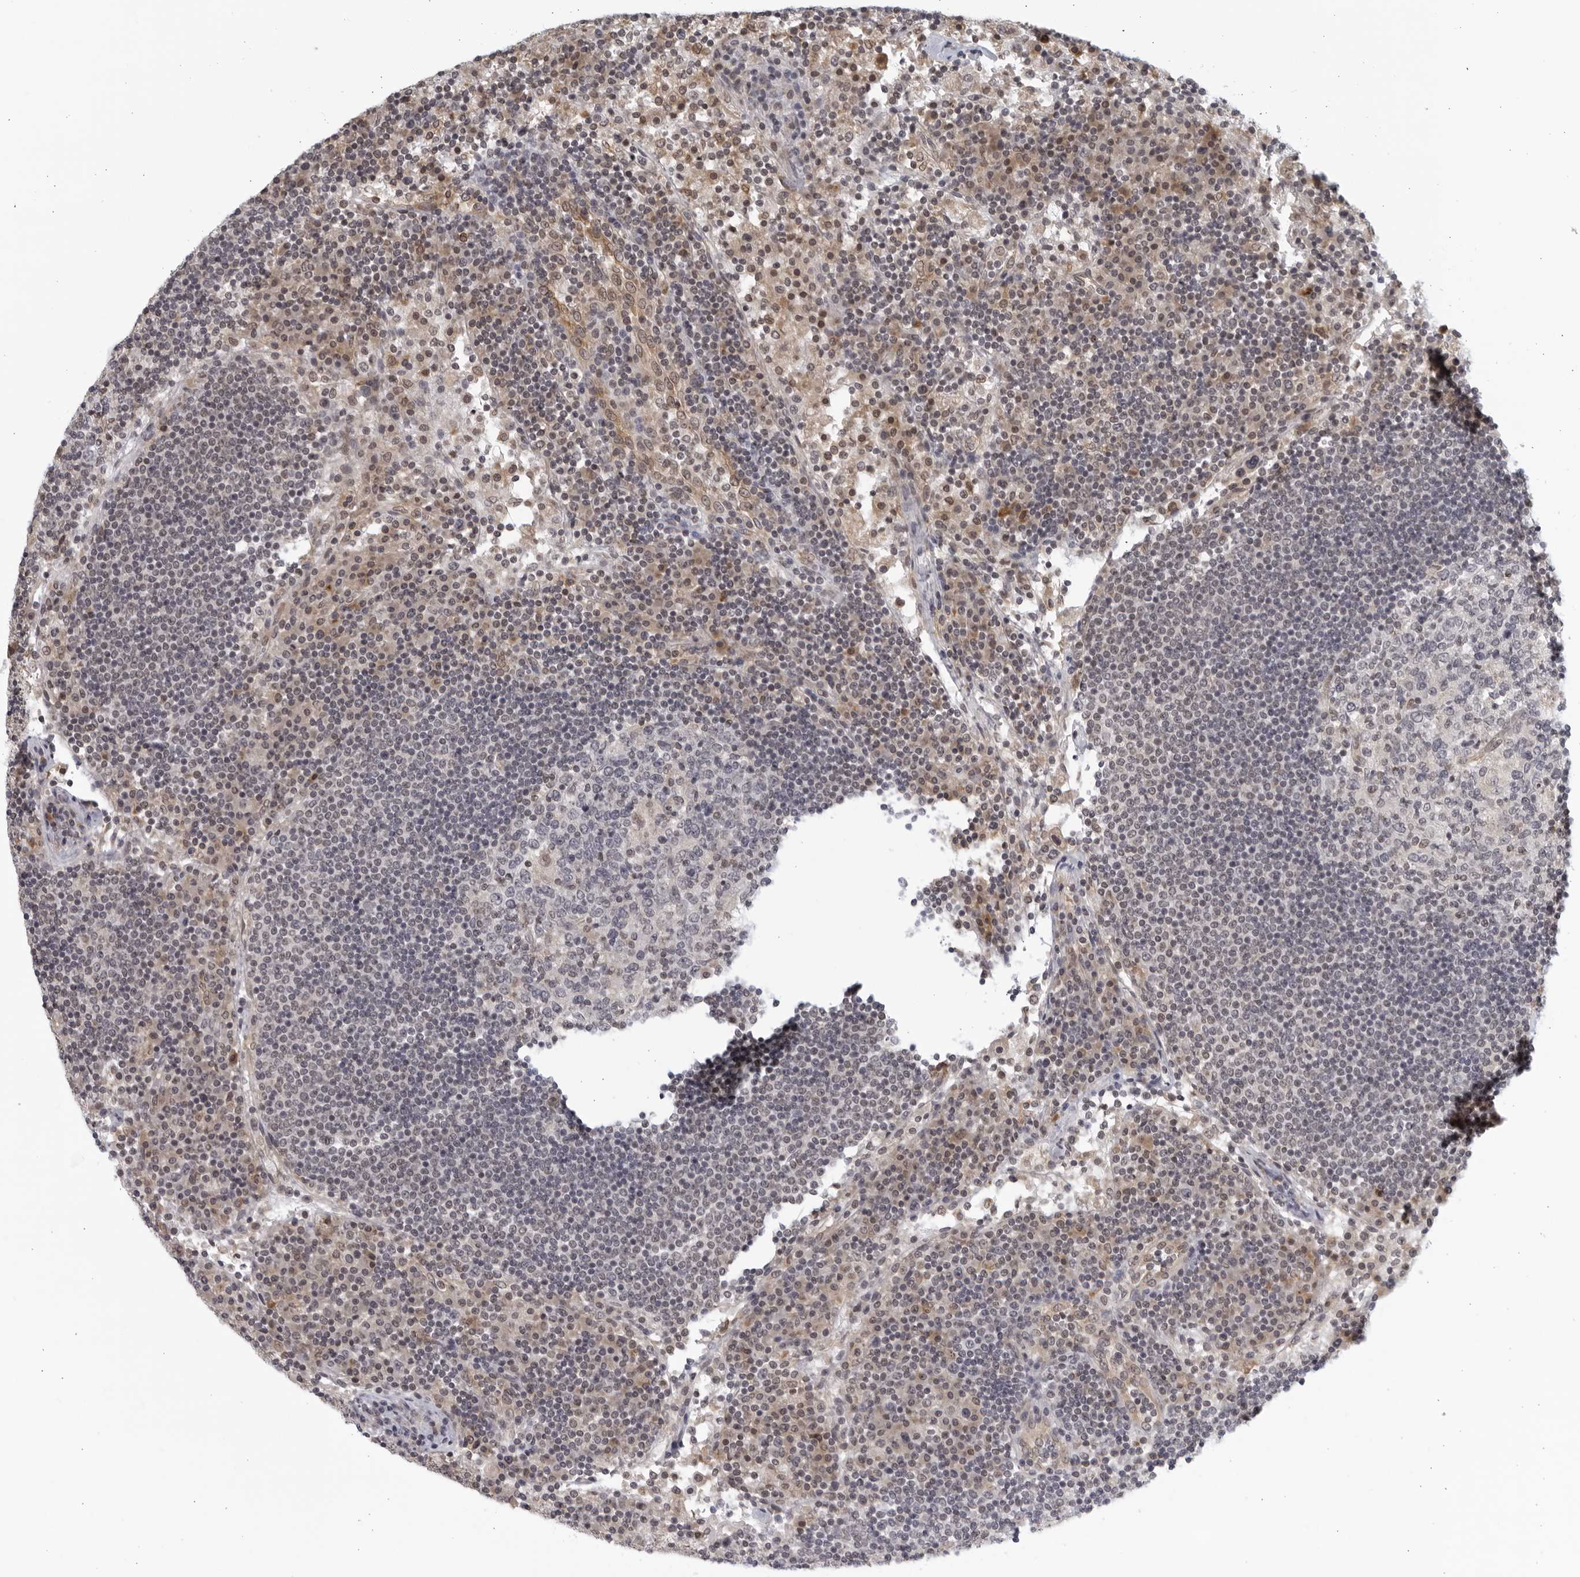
{"staining": {"intensity": "negative", "quantity": "none", "location": "none"}, "tissue": "lymph node", "cell_type": "Germinal center cells", "image_type": "normal", "snomed": [{"axis": "morphology", "description": "Normal tissue, NOS"}, {"axis": "topography", "description": "Lymph node"}], "caption": "Image shows no protein staining in germinal center cells of benign lymph node.", "gene": "SERTAD4", "patient": {"sex": "female", "age": 53}}